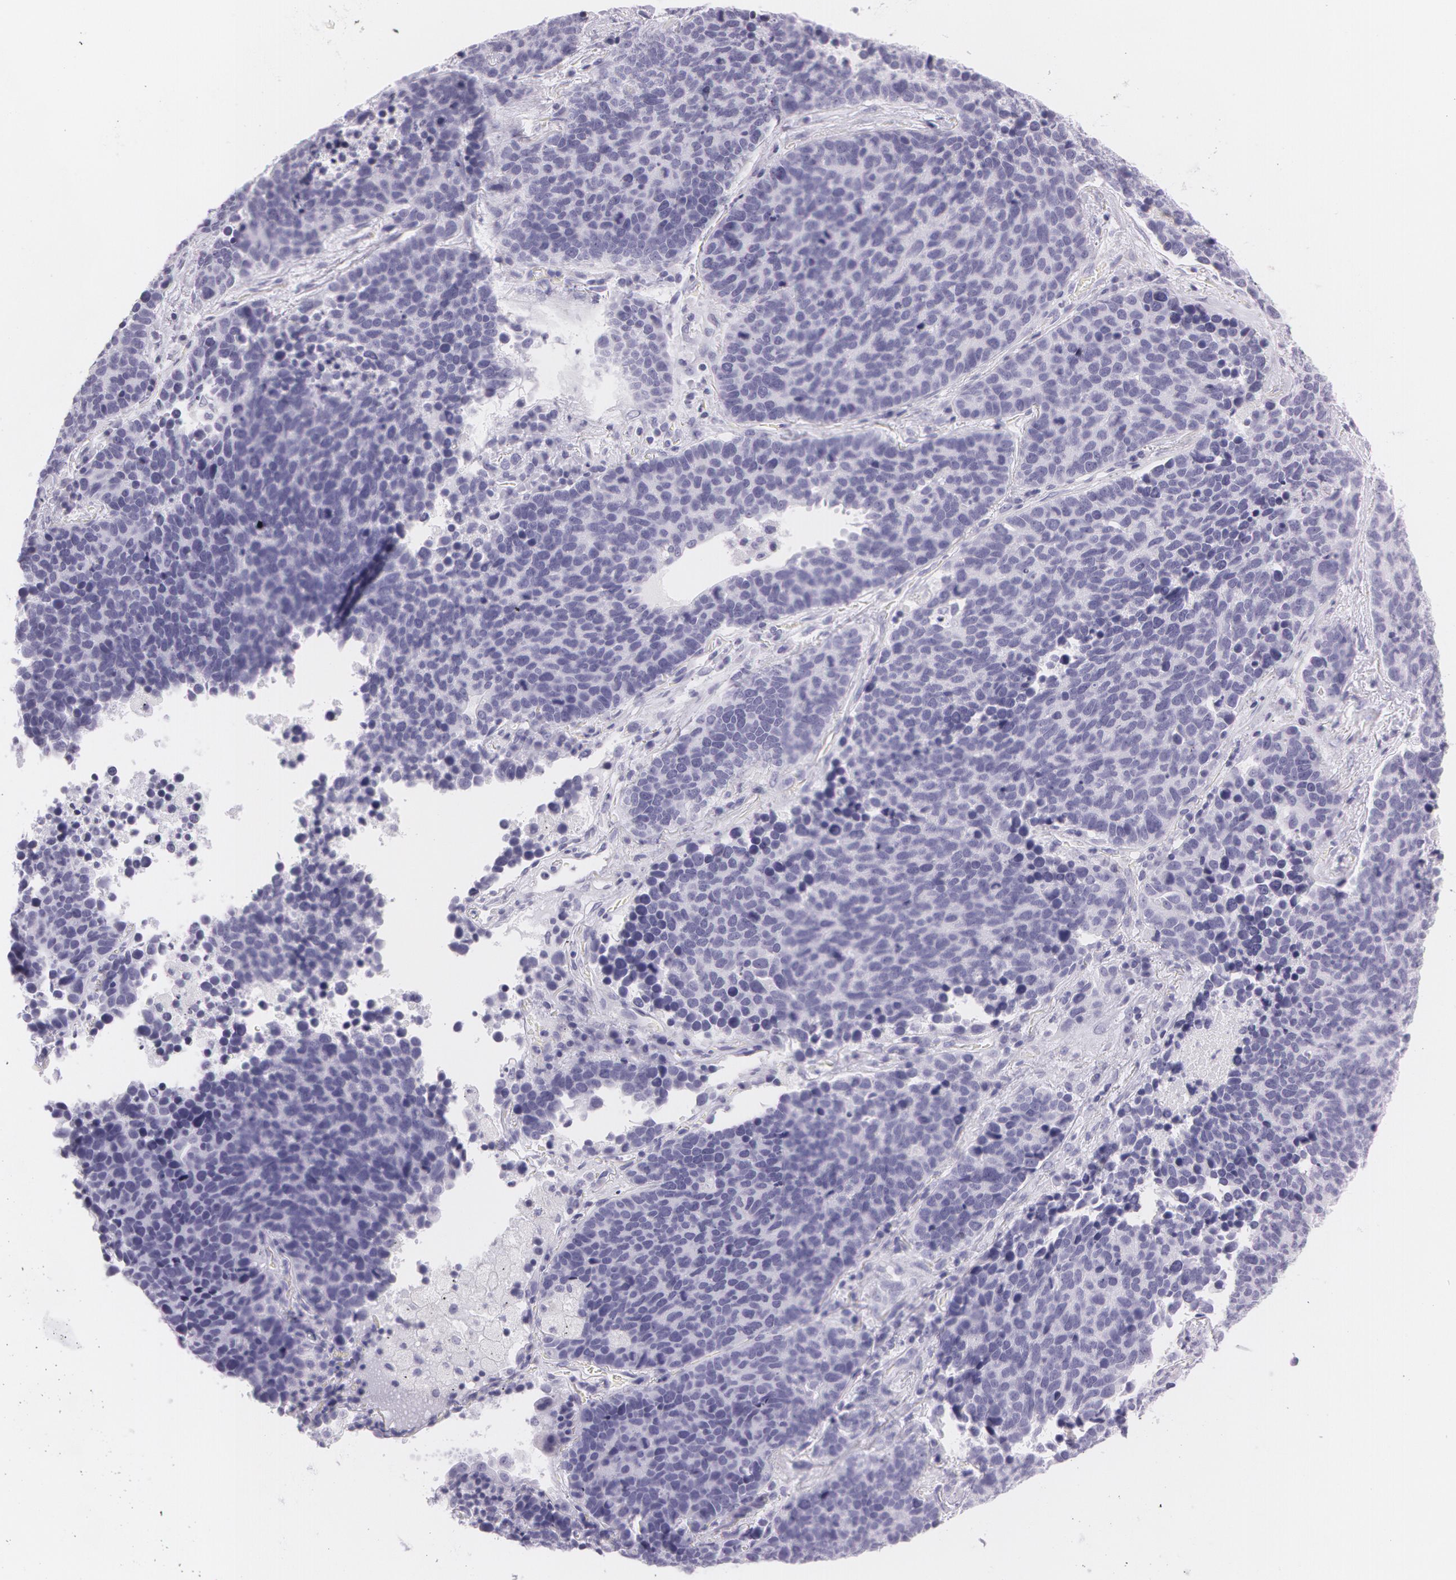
{"staining": {"intensity": "negative", "quantity": "none", "location": "none"}, "tissue": "lung cancer", "cell_type": "Tumor cells", "image_type": "cancer", "snomed": [{"axis": "morphology", "description": "Neoplasm, malignant, NOS"}, {"axis": "topography", "description": "Lung"}], "caption": "A high-resolution micrograph shows immunohistochemistry (IHC) staining of lung malignant neoplasm, which displays no significant staining in tumor cells.", "gene": "SNCG", "patient": {"sex": "female", "age": 75}}